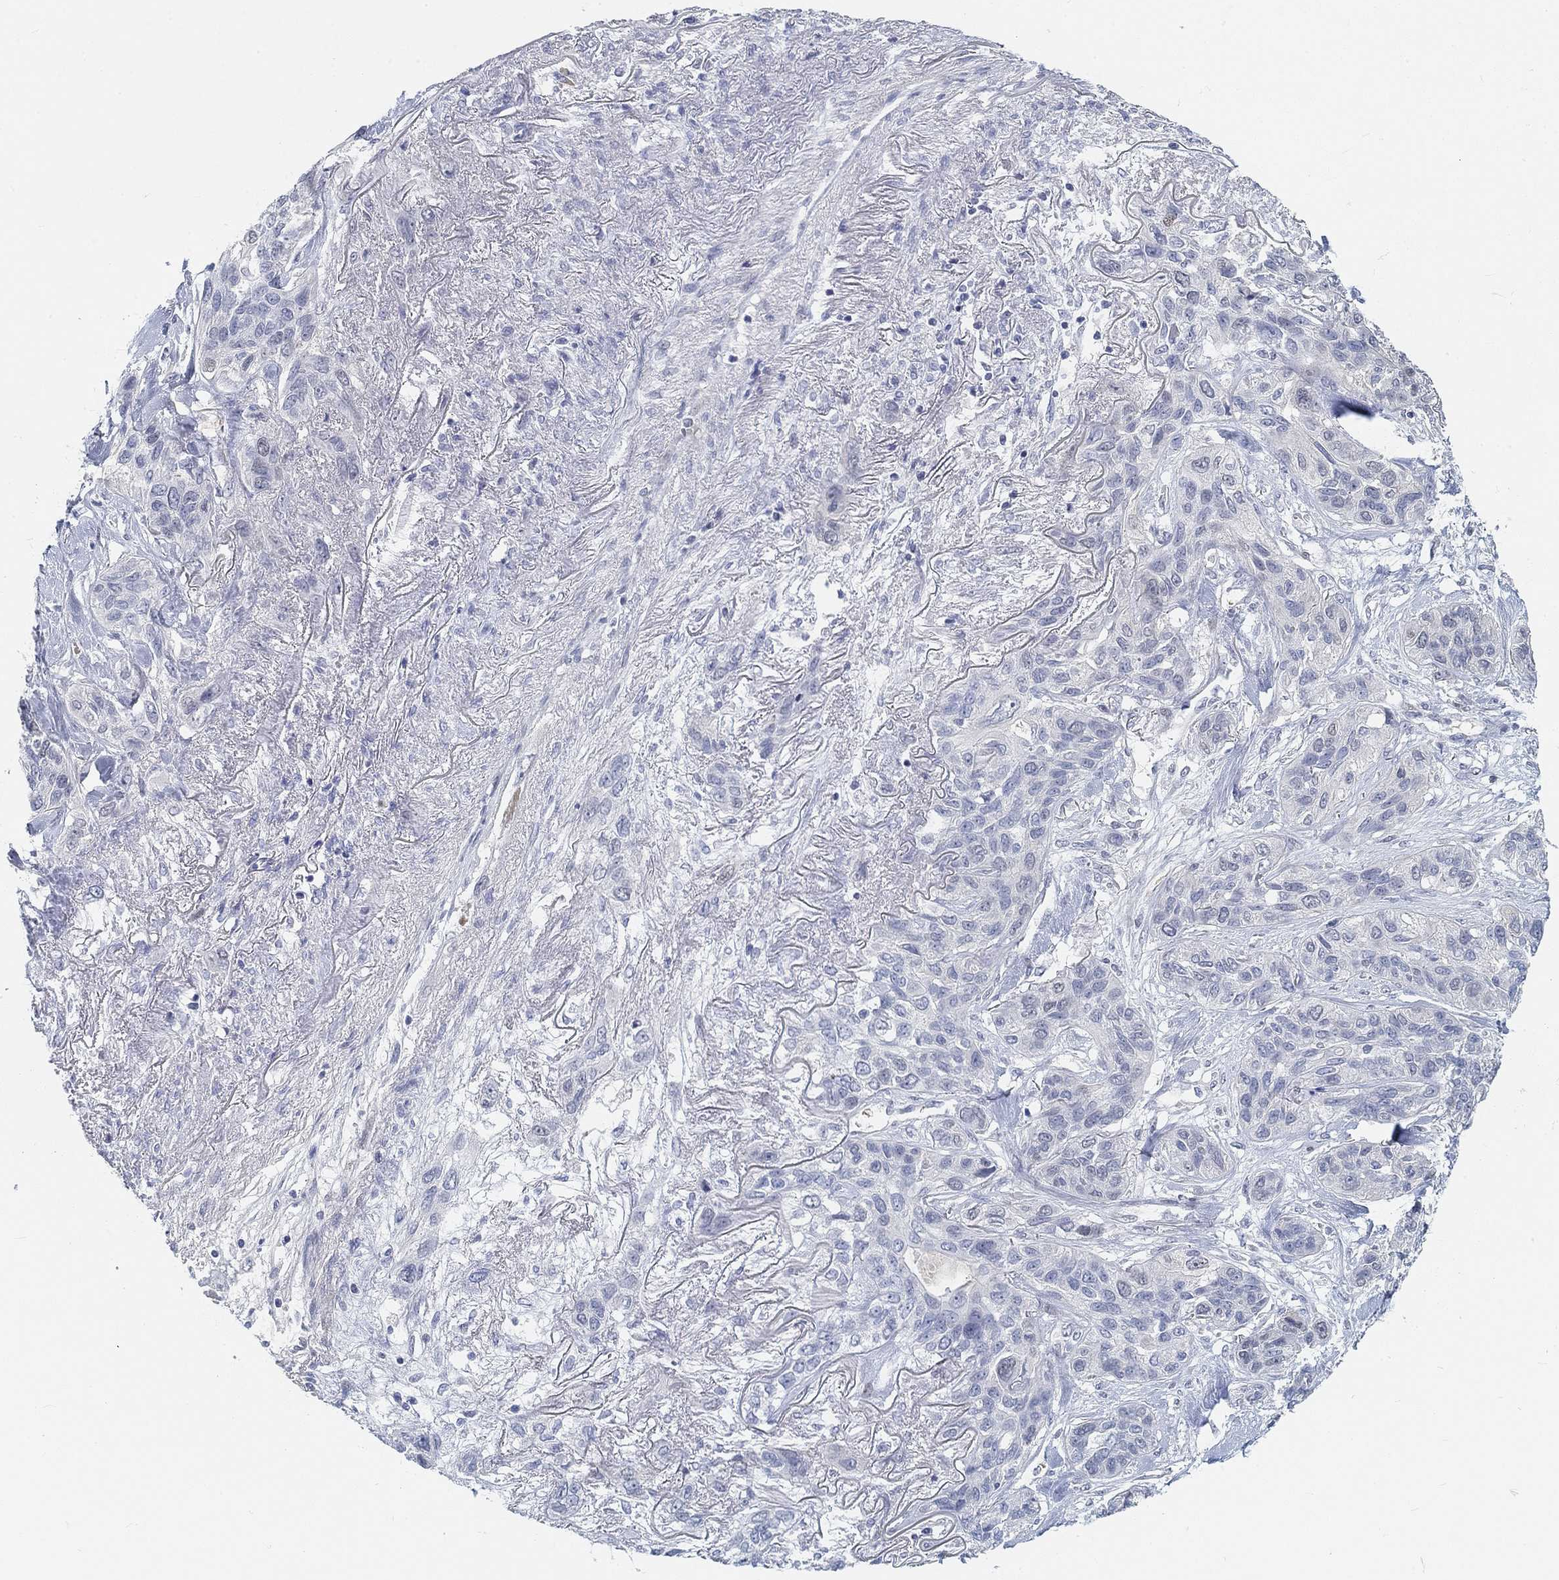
{"staining": {"intensity": "negative", "quantity": "none", "location": "none"}, "tissue": "lung cancer", "cell_type": "Tumor cells", "image_type": "cancer", "snomed": [{"axis": "morphology", "description": "Squamous cell carcinoma, NOS"}, {"axis": "topography", "description": "Lung"}], "caption": "The image reveals no significant positivity in tumor cells of lung squamous cell carcinoma.", "gene": "SNTG2", "patient": {"sex": "female", "age": 70}}